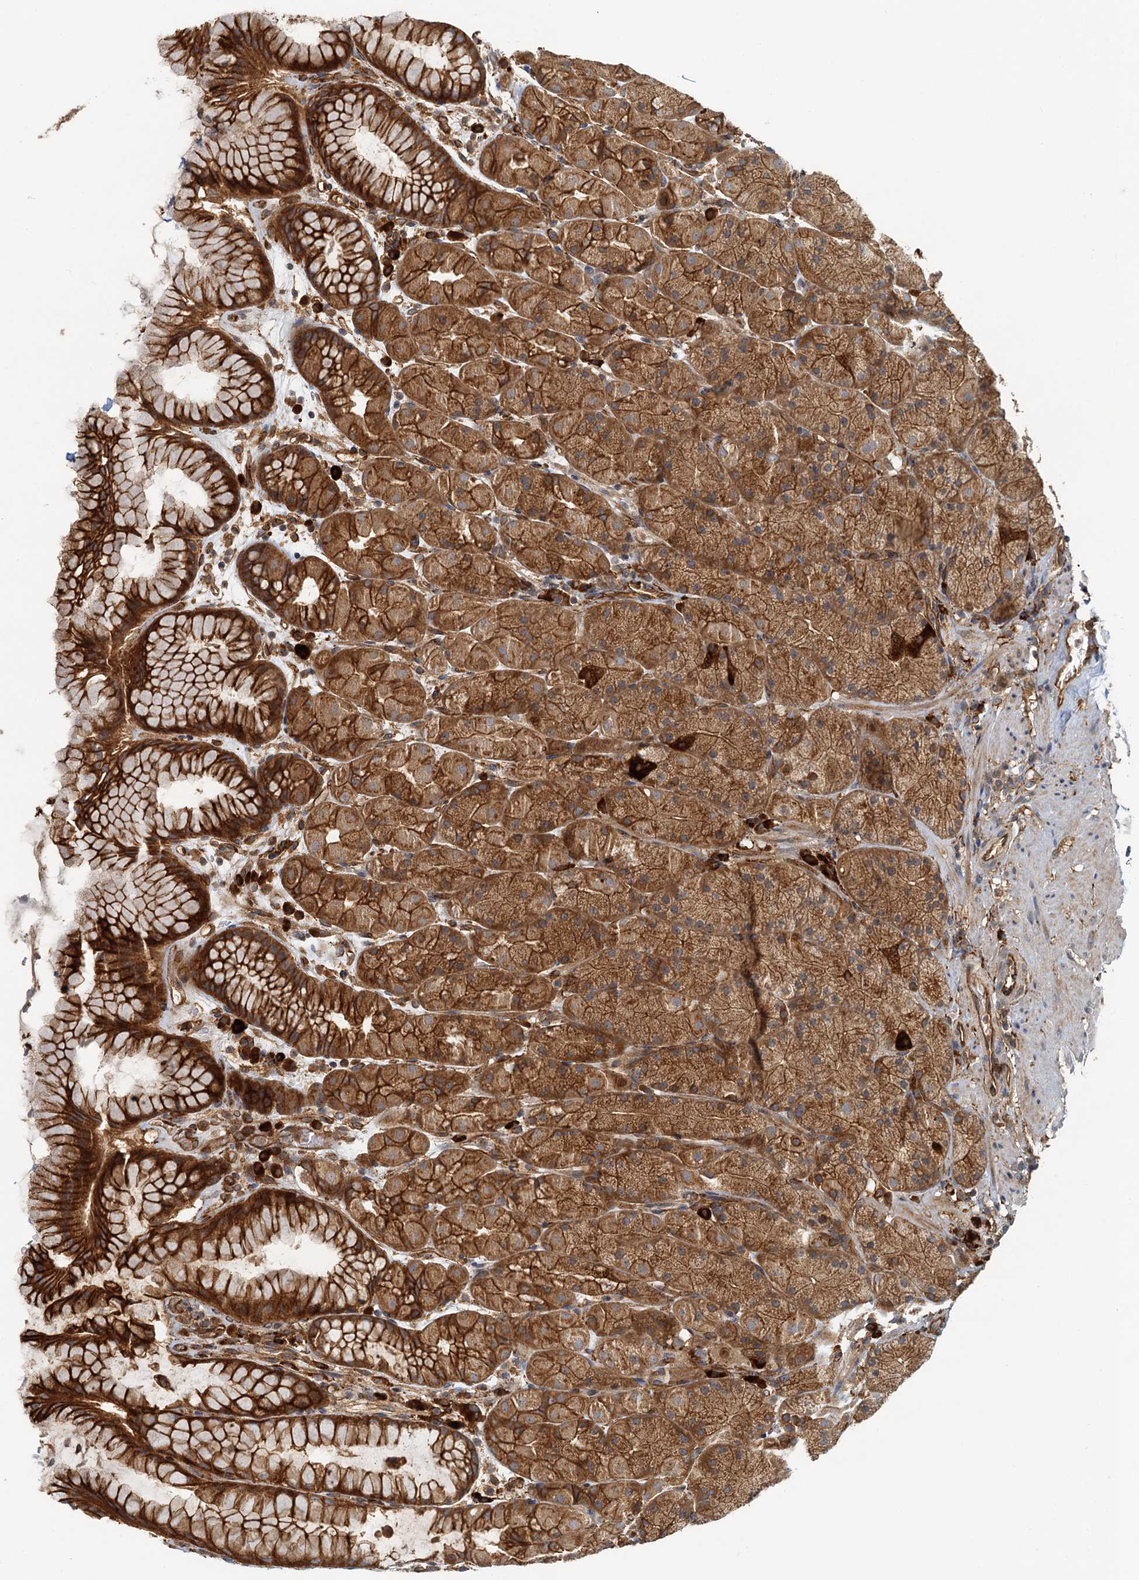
{"staining": {"intensity": "strong", "quantity": ">75%", "location": "cytoplasmic/membranous"}, "tissue": "stomach", "cell_type": "Glandular cells", "image_type": "normal", "snomed": [{"axis": "morphology", "description": "Normal tissue, NOS"}, {"axis": "topography", "description": "Stomach, upper"}, {"axis": "topography", "description": "Stomach, lower"}], "caption": "Immunohistochemical staining of unremarkable stomach displays high levels of strong cytoplasmic/membranous staining in approximately >75% of glandular cells. The staining was performed using DAB to visualize the protein expression in brown, while the nuclei were stained in blue with hematoxylin (Magnification: 20x).", "gene": "NIPAL3", "patient": {"sex": "male", "age": 67}}